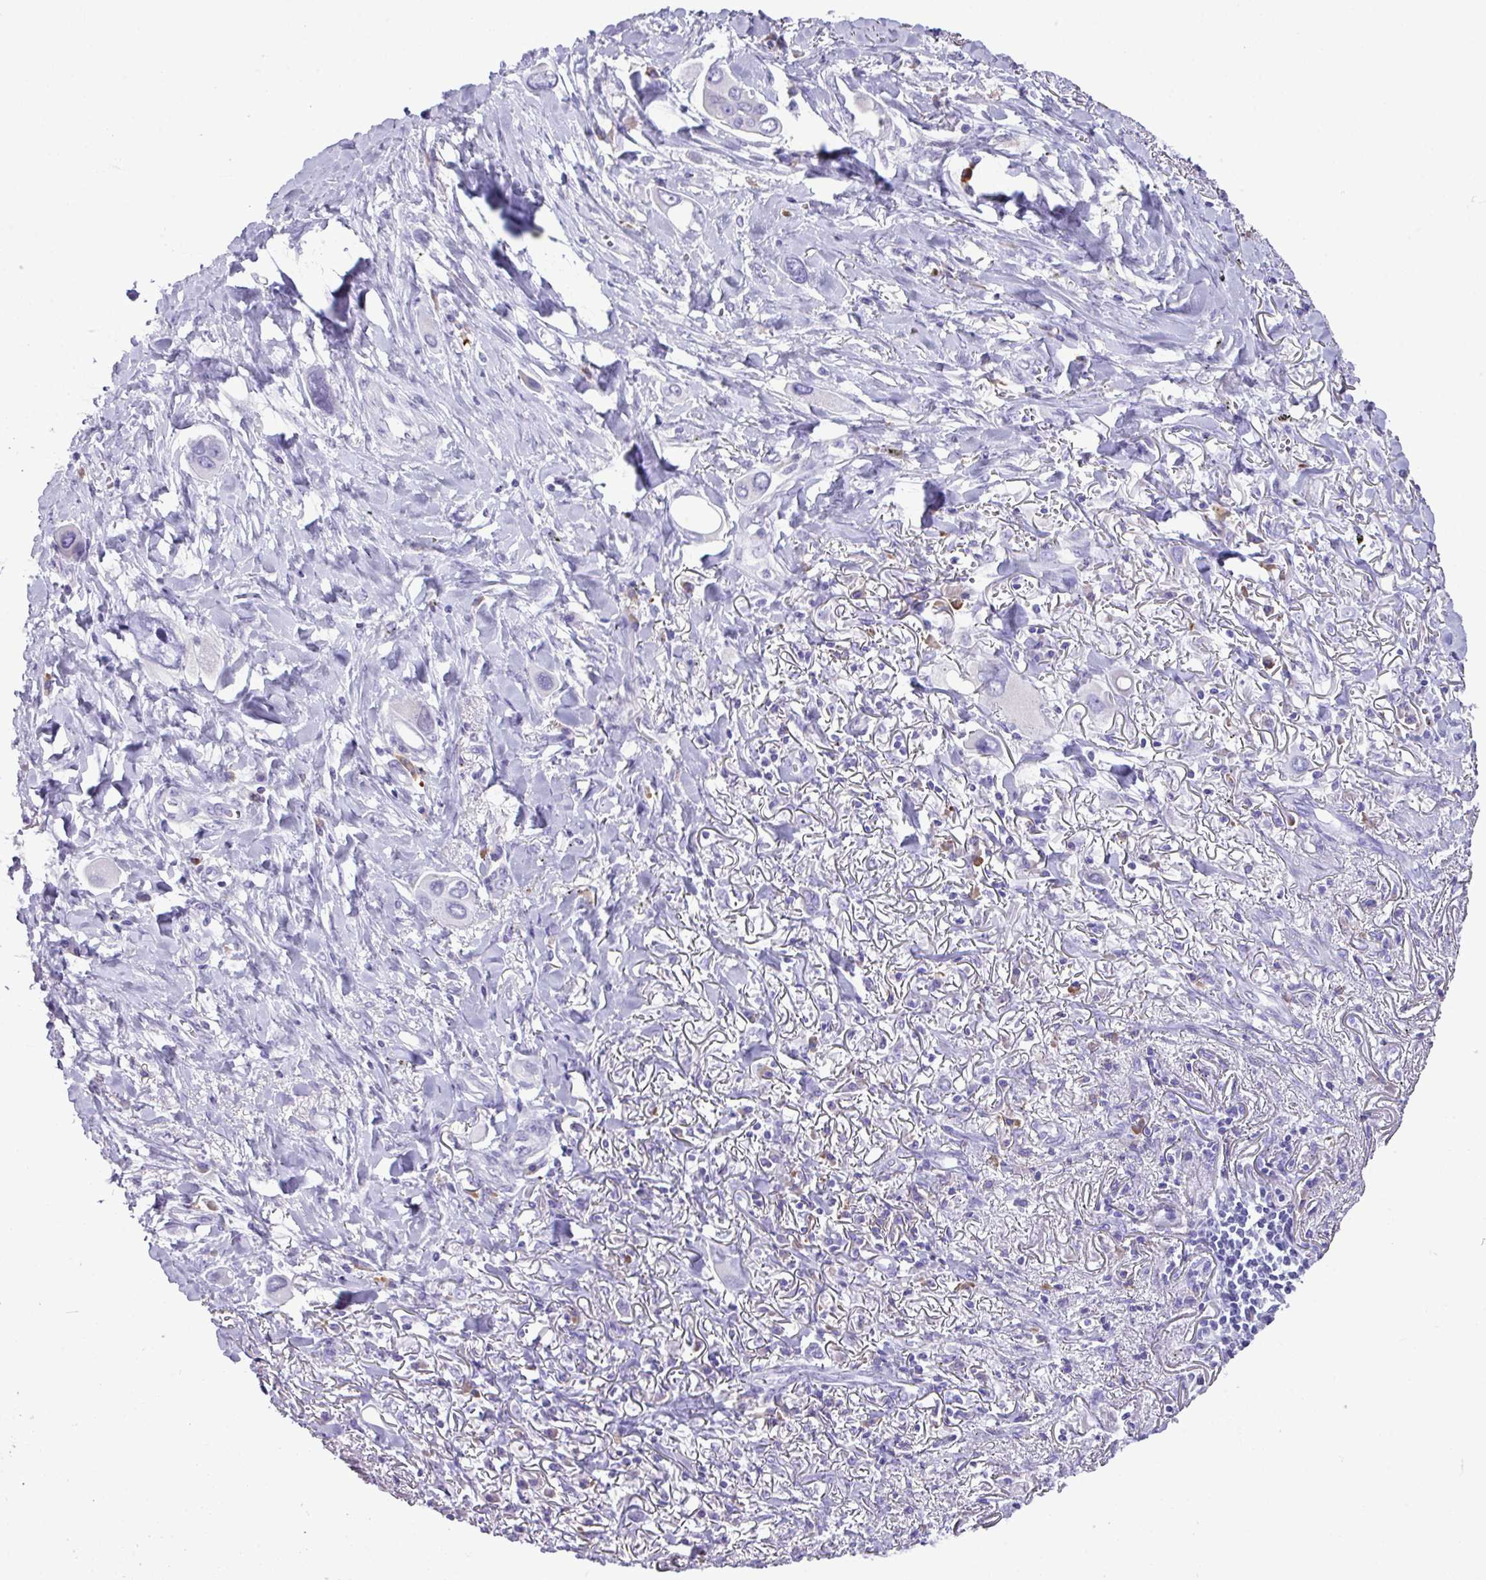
{"staining": {"intensity": "negative", "quantity": "none", "location": "none"}, "tissue": "lung cancer", "cell_type": "Tumor cells", "image_type": "cancer", "snomed": [{"axis": "morphology", "description": "Adenocarcinoma, NOS"}, {"axis": "topography", "description": "Lung"}], "caption": "Immunohistochemical staining of lung adenocarcinoma displays no significant expression in tumor cells. (Immunohistochemistry, brightfield microscopy, high magnification).", "gene": "RGS21", "patient": {"sex": "male", "age": 76}}